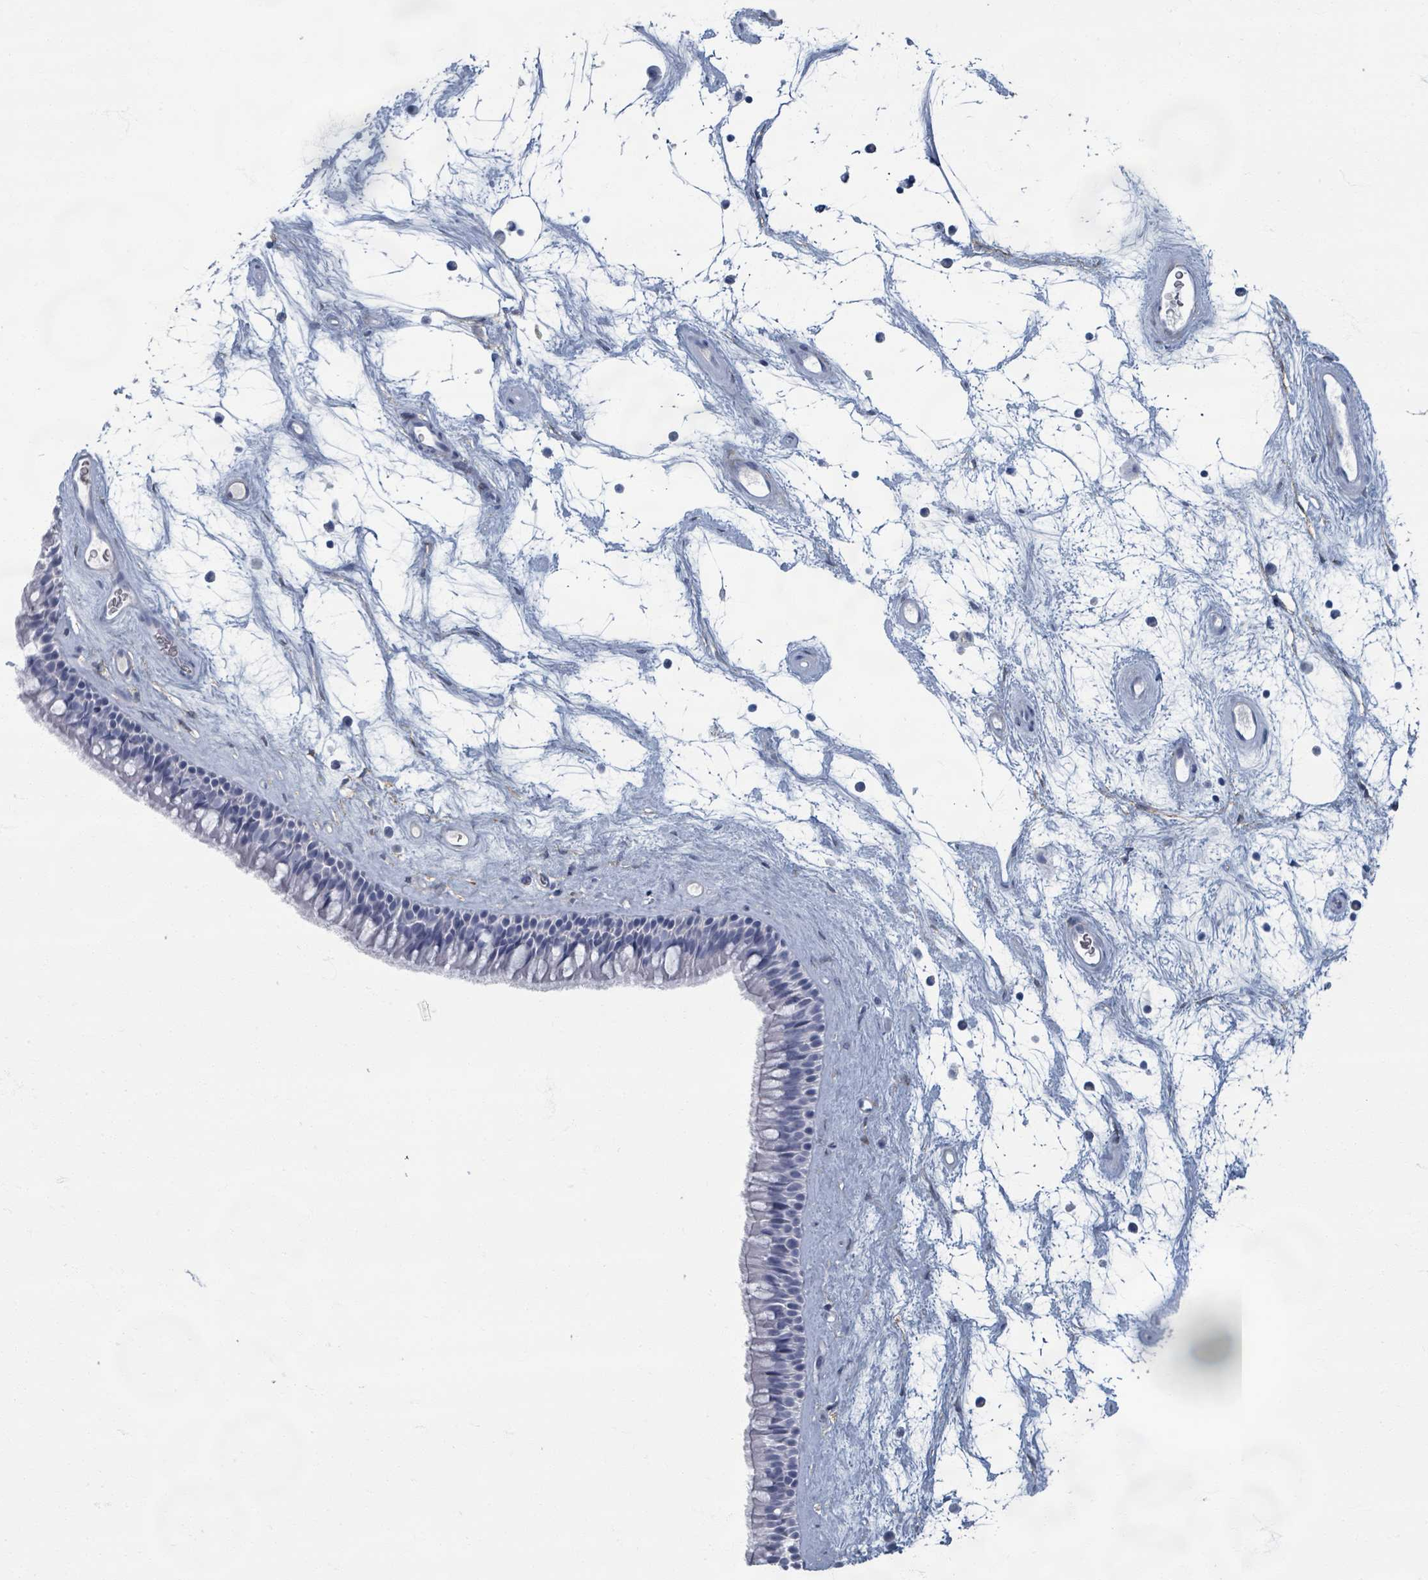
{"staining": {"intensity": "negative", "quantity": "none", "location": "none"}, "tissue": "nasopharynx", "cell_type": "Respiratory epithelial cells", "image_type": "normal", "snomed": [{"axis": "morphology", "description": "Normal tissue, NOS"}, {"axis": "topography", "description": "Nasopharynx"}], "caption": "High power microscopy image of an immunohistochemistry (IHC) micrograph of benign nasopharynx, revealing no significant staining in respiratory epithelial cells.", "gene": "TAS2R1", "patient": {"sex": "male", "age": 64}}